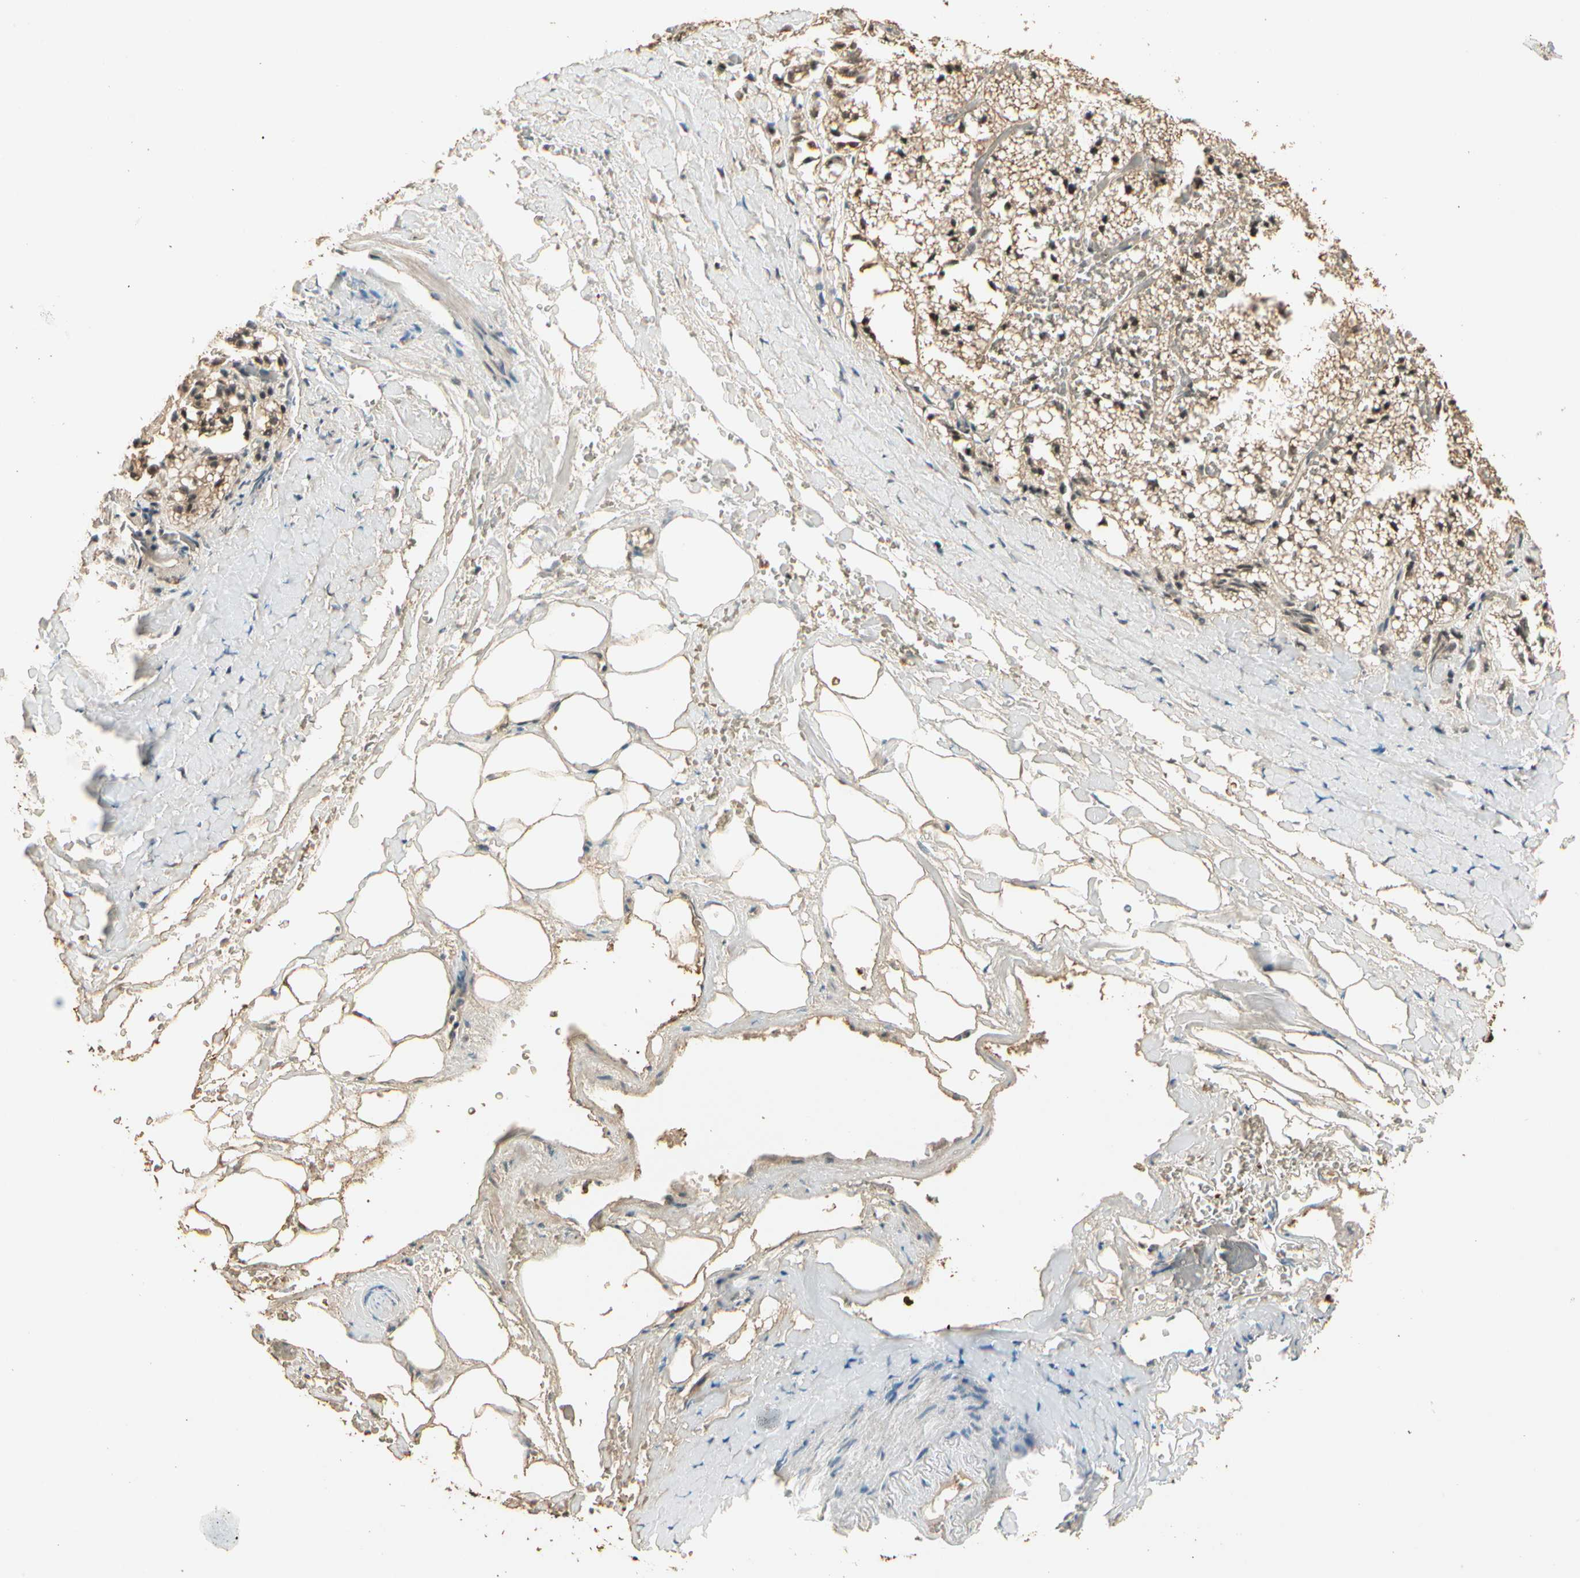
{"staining": {"intensity": "moderate", "quantity": ">75%", "location": "cytoplasmic/membranous,nuclear"}, "tissue": "adrenal gland", "cell_type": "Glandular cells", "image_type": "normal", "snomed": [{"axis": "morphology", "description": "Normal tissue, NOS"}, {"axis": "topography", "description": "Adrenal gland"}], "caption": "Immunohistochemistry of normal human adrenal gland exhibits medium levels of moderate cytoplasmic/membranous,nuclear positivity in approximately >75% of glandular cells. (DAB = brown stain, brightfield microscopy at high magnification).", "gene": "RBM25", "patient": {"sex": "male", "age": 53}}